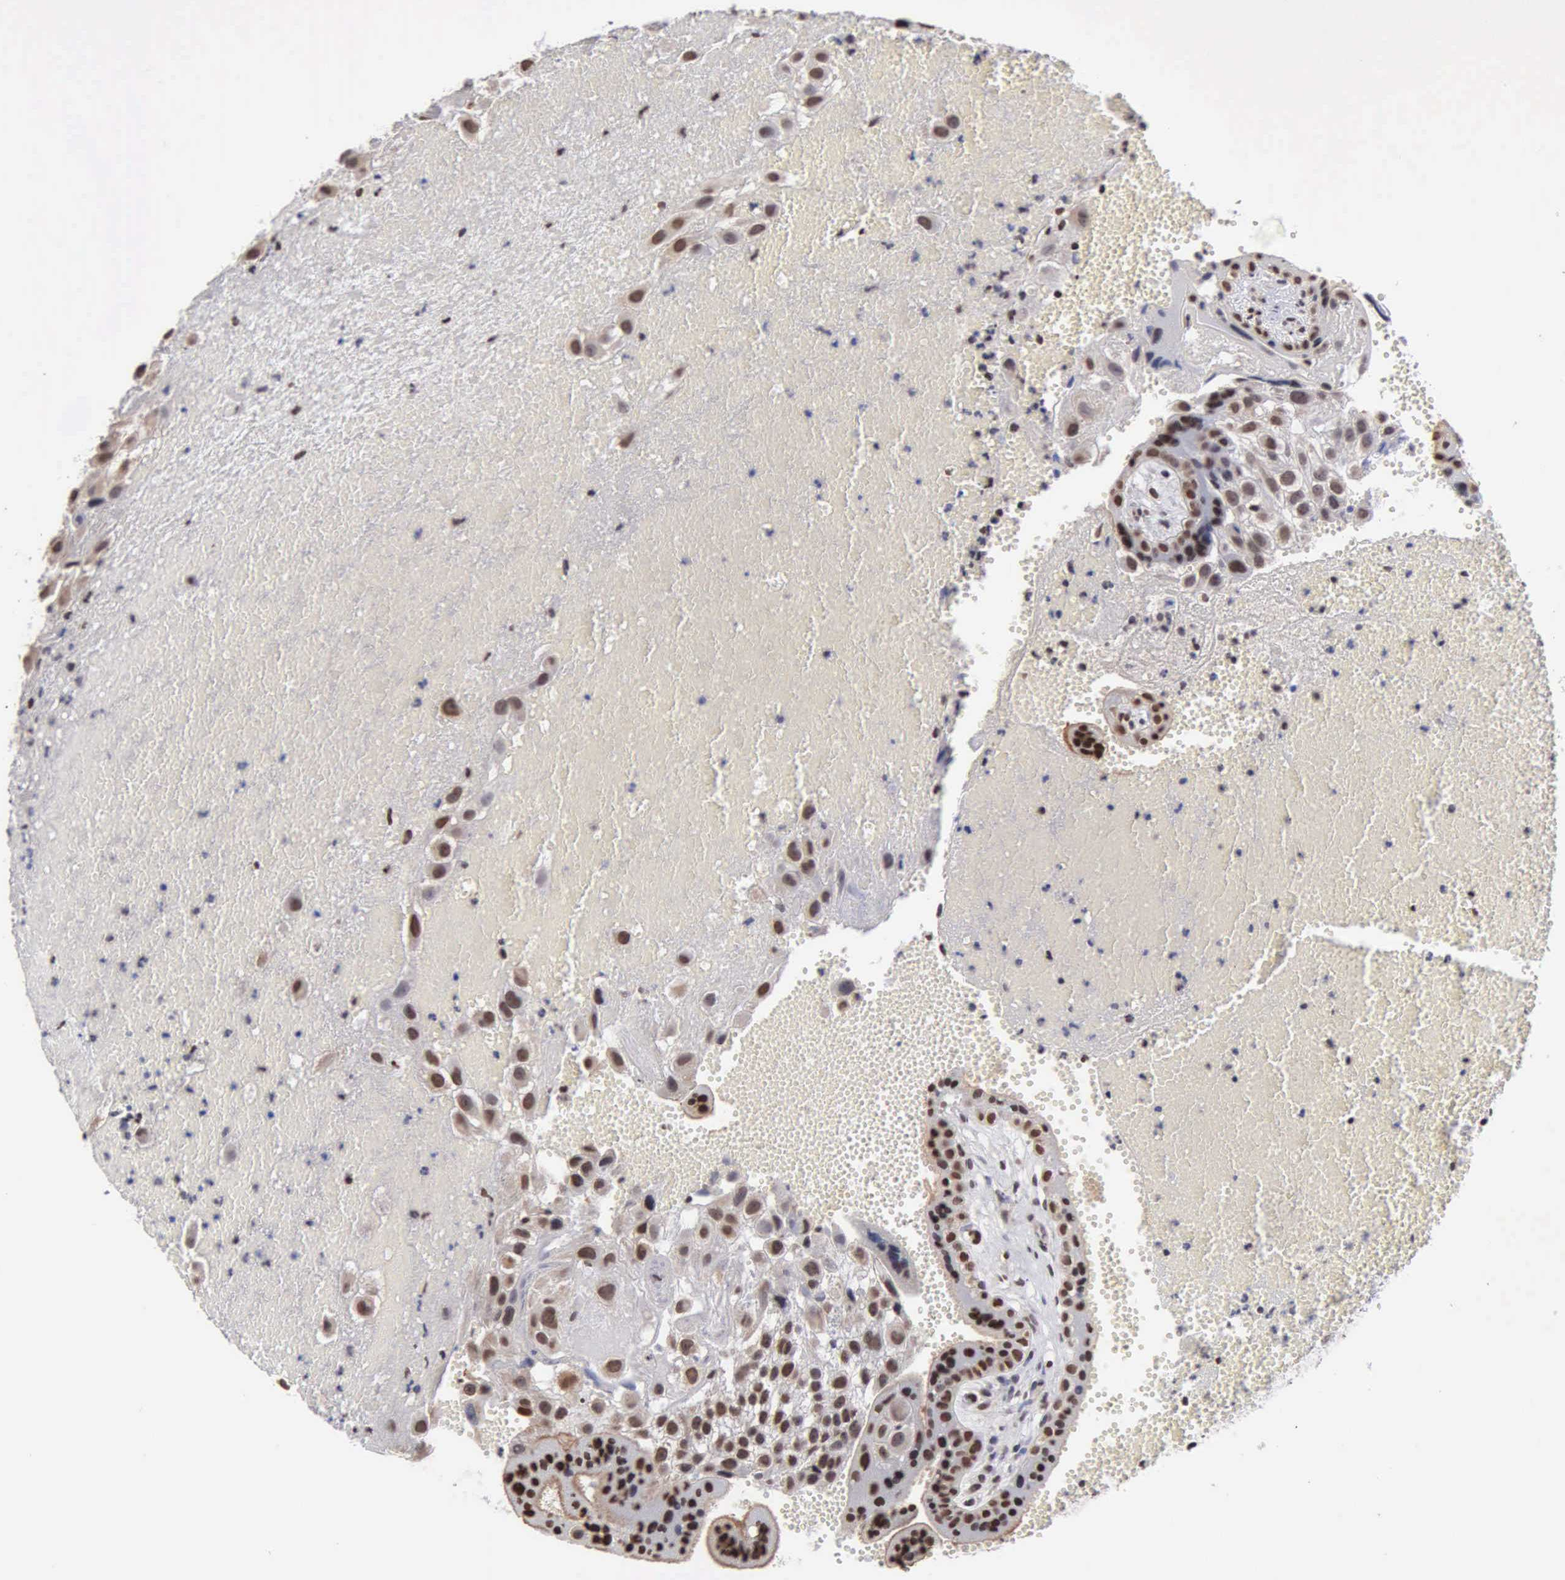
{"staining": {"intensity": "strong", "quantity": ">75%", "location": "nuclear"}, "tissue": "placenta", "cell_type": "Decidual cells", "image_type": "normal", "snomed": [{"axis": "morphology", "description": "Normal tissue, NOS"}, {"axis": "topography", "description": "Placenta"}], "caption": "This micrograph reveals unremarkable placenta stained with immunohistochemistry (IHC) to label a protein in brown. The nuclear of decidual cells show strong positivity for the protein. Nuclei are counter-stained blue.", "gene": "CCNG1", "patient": {"sex": "female", "age": 30}}